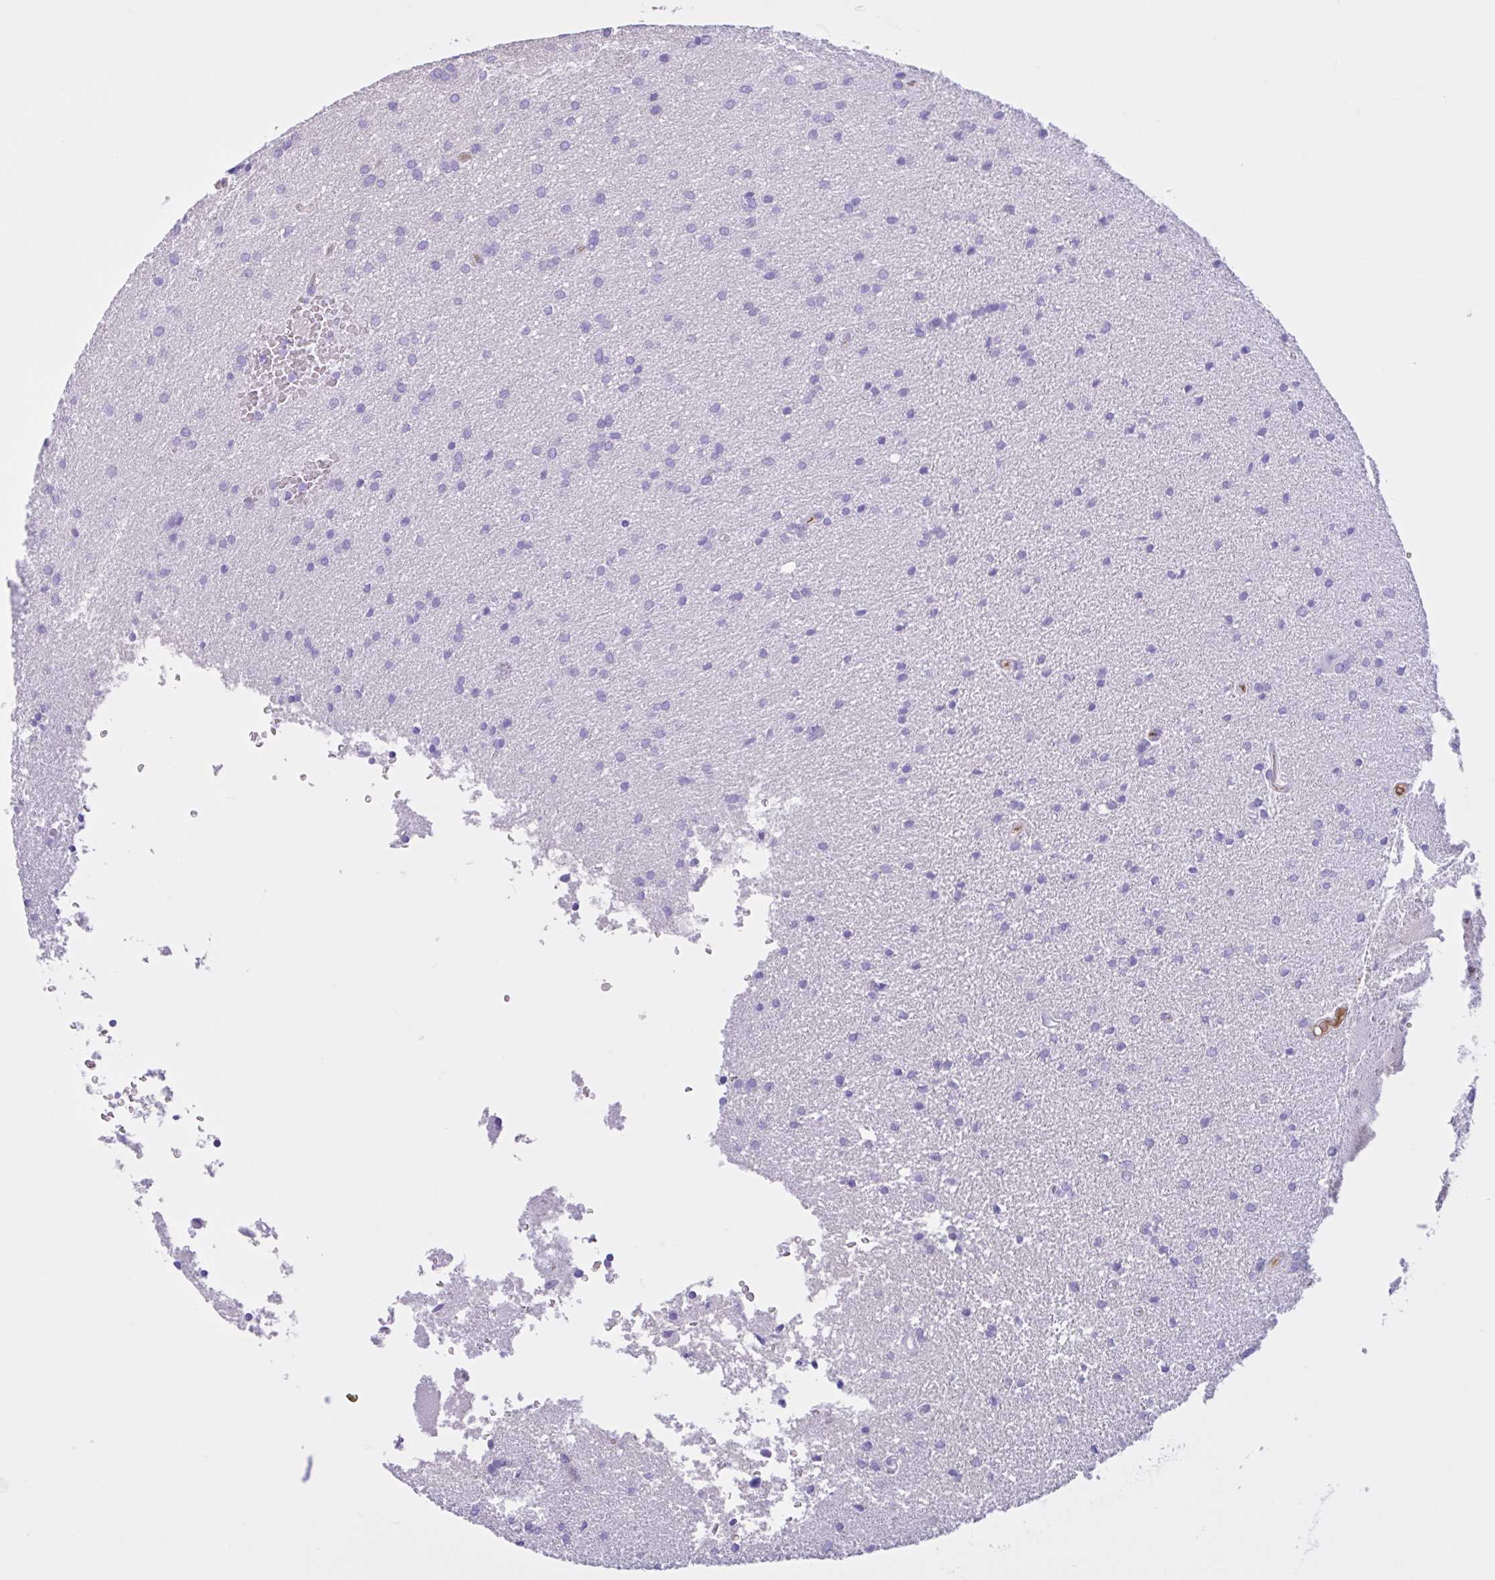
{"staining": {"intensity": "negative", "quantity": "none", "location": "none"}, "tissue": "glioma", "cell_type": "Tumor cells", "image_type": "cancer", "snomed": [{"axis": "morphology", "description": "Glioma, malignant, Low grade"}, {"axis": "topography", "description": "Brain"}], "caption": "DAB (3,3'-diaminobenzidine) immunohistochemical staining of human glioma demonstrates no significant positivity in tumor cells. Nuclei are stained in blue.", "gene": "LARGE2", "patient": {"sex": "female", "age": 34}}